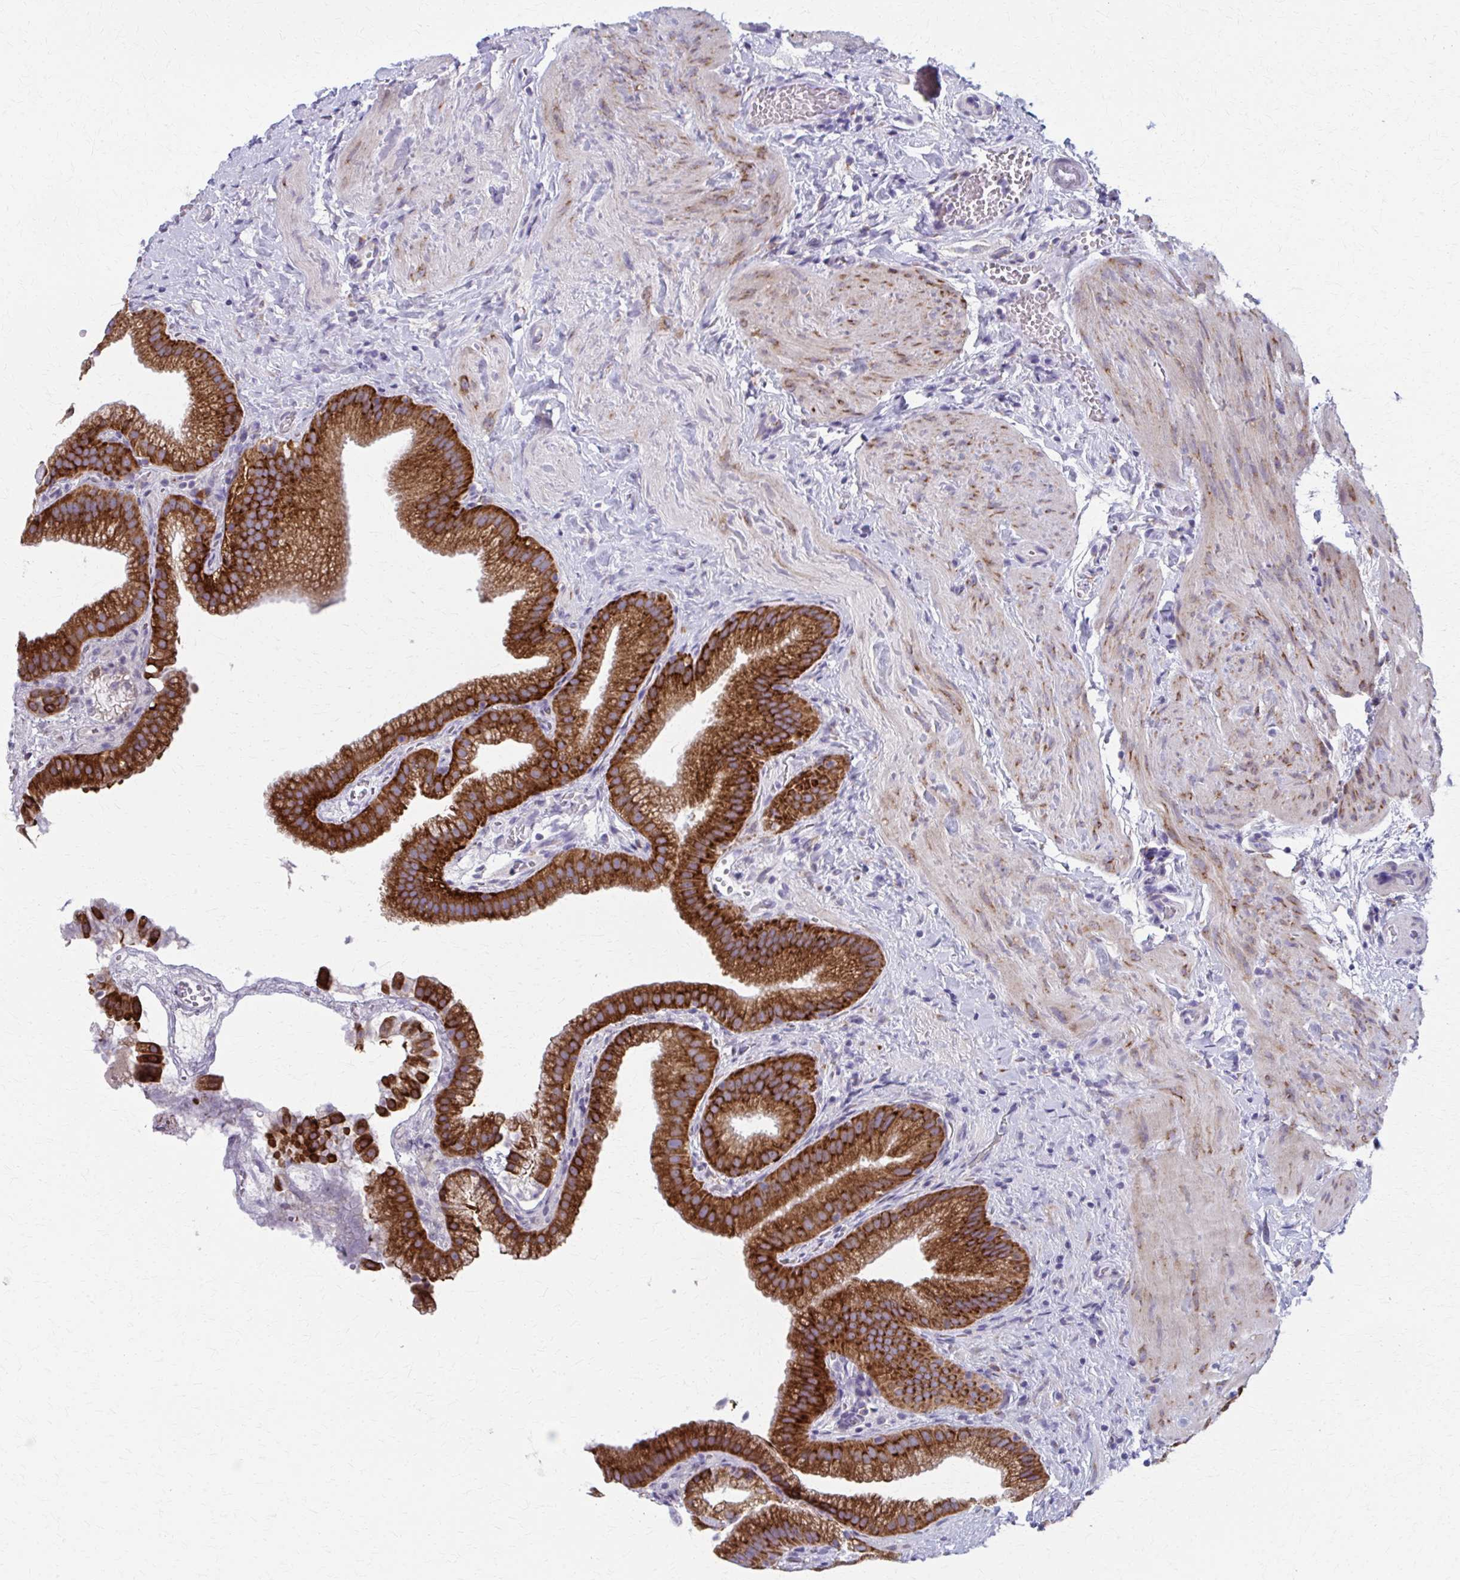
{"staining": {"intensity": "strong", "quantity": ">75%", "location": "cytoplasmic/membranous"}, "tissue": "gallbladder", "cell_type": "Glandular cells", "image_type": "normal", "snomed": [{"axis": "morphology", "description": "Normal tissue, NOS"}, {"axis": "topography", "description": "Gallbladder"}], "caption": "Benign gallbladder displays strong cytoplasmic/membranous staining in approximately >75% of glandular cells (IHC, brightfield microscopy, high magnification)..", "gene": "SPATS2L", "patient": {"sex": "female", "age": 63}}